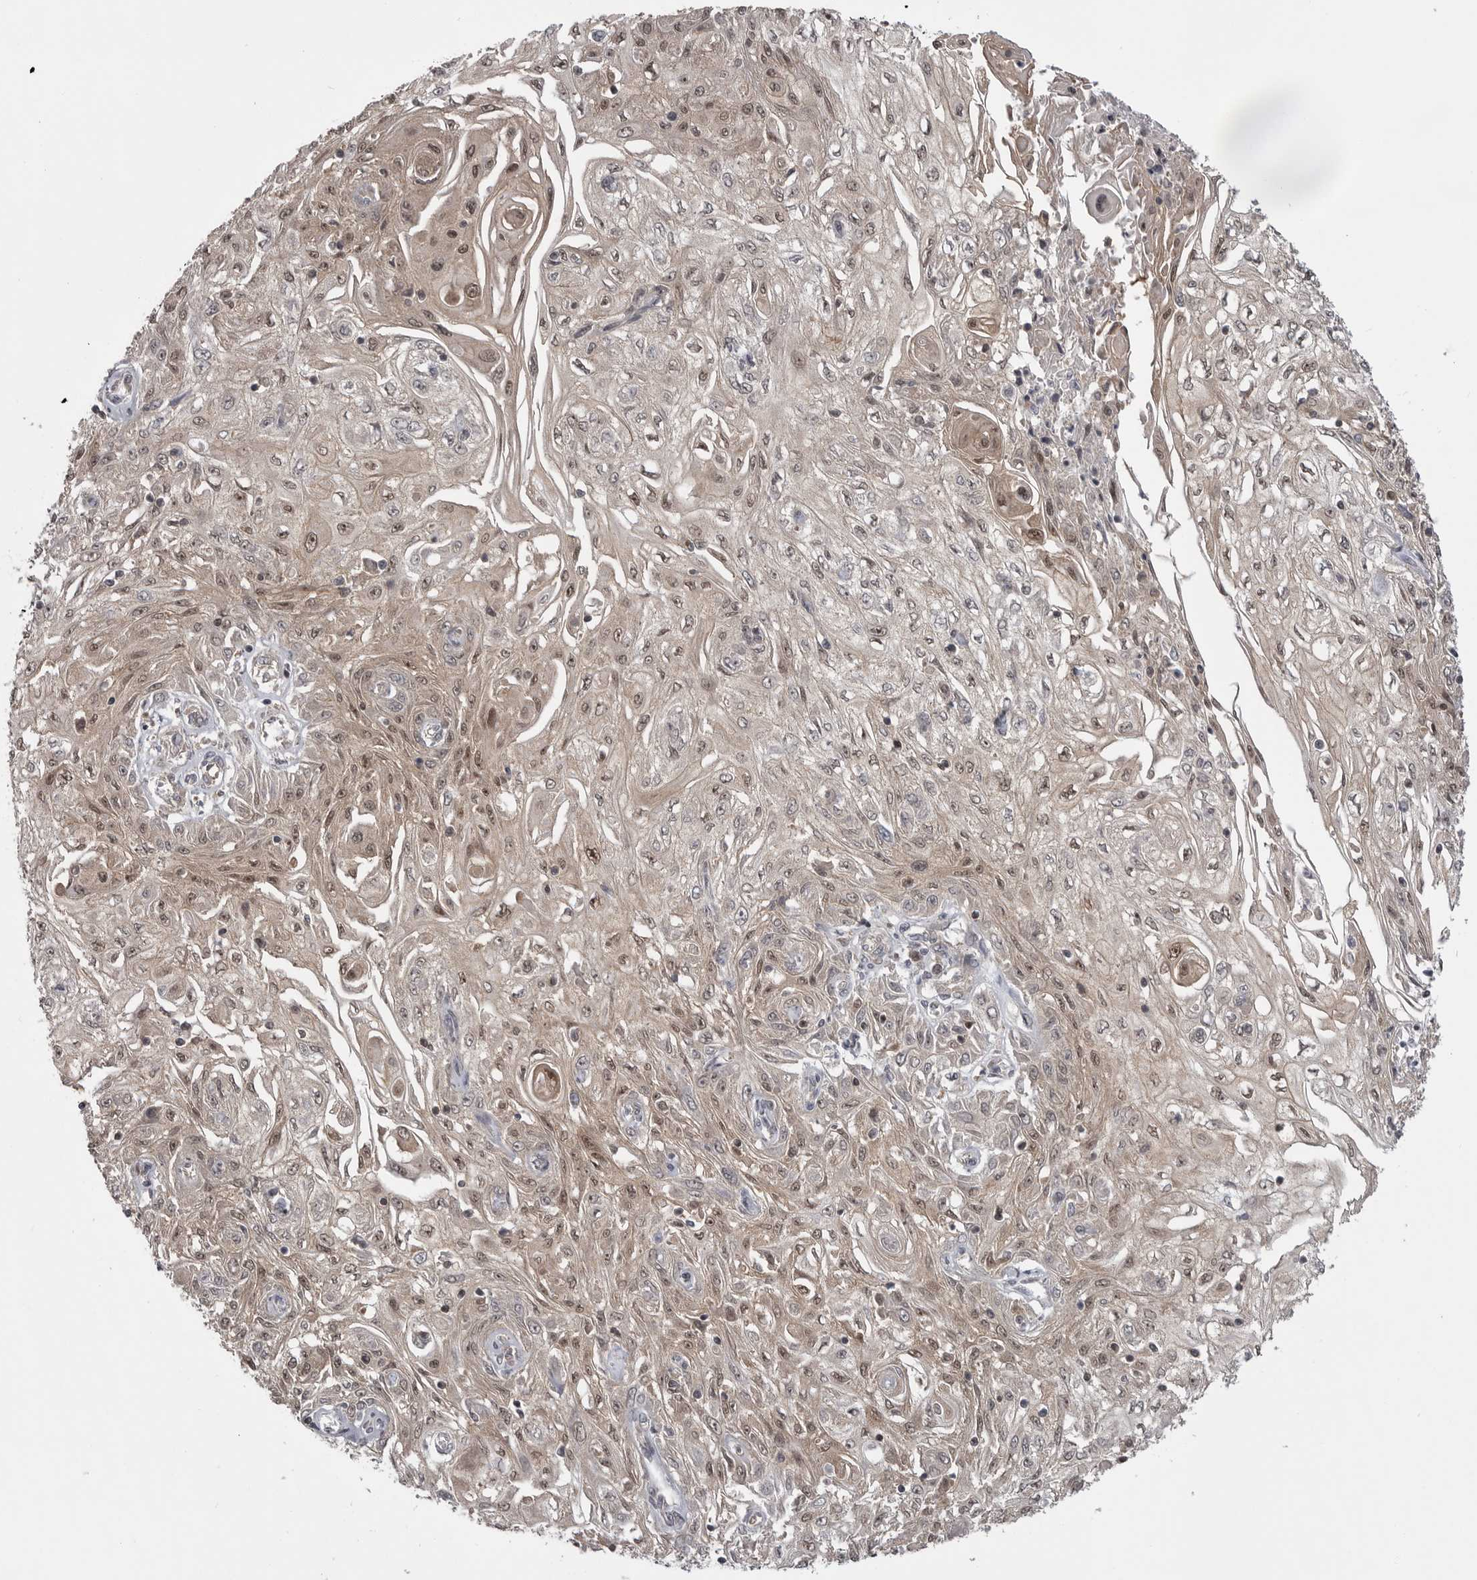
{"staining": {"intensity": "moderate", "quantity": ">75%", "location": "cytoplasmic/membranous,nuclear"}, "tissue": "skin cancer", "cell_type": "Tumor cells", "image_type": "cancer", "snomed": [{"axis": "morphology", "description": "Squamous cell carcinoma, NOS"}, {"axis": "morphology", "description": "Squamous cell carcinoma, metastatic, NOS"}, {"axis": "topography", "description": "Skin"}, {"axis": "topography", "description": "Lymph node"}], "caption": "This photomicrograph reveals squamous cell carcinoma (skin) stained with immunohistochemistry to label a protein in brown. The cytoplasmic/membranous and nuclear of tumor cells show moderate positivity for the protein. Nuclei are counter-stained blue.", "gene": "MAPK13", "patient": {"sex": "male", "age": 75}}